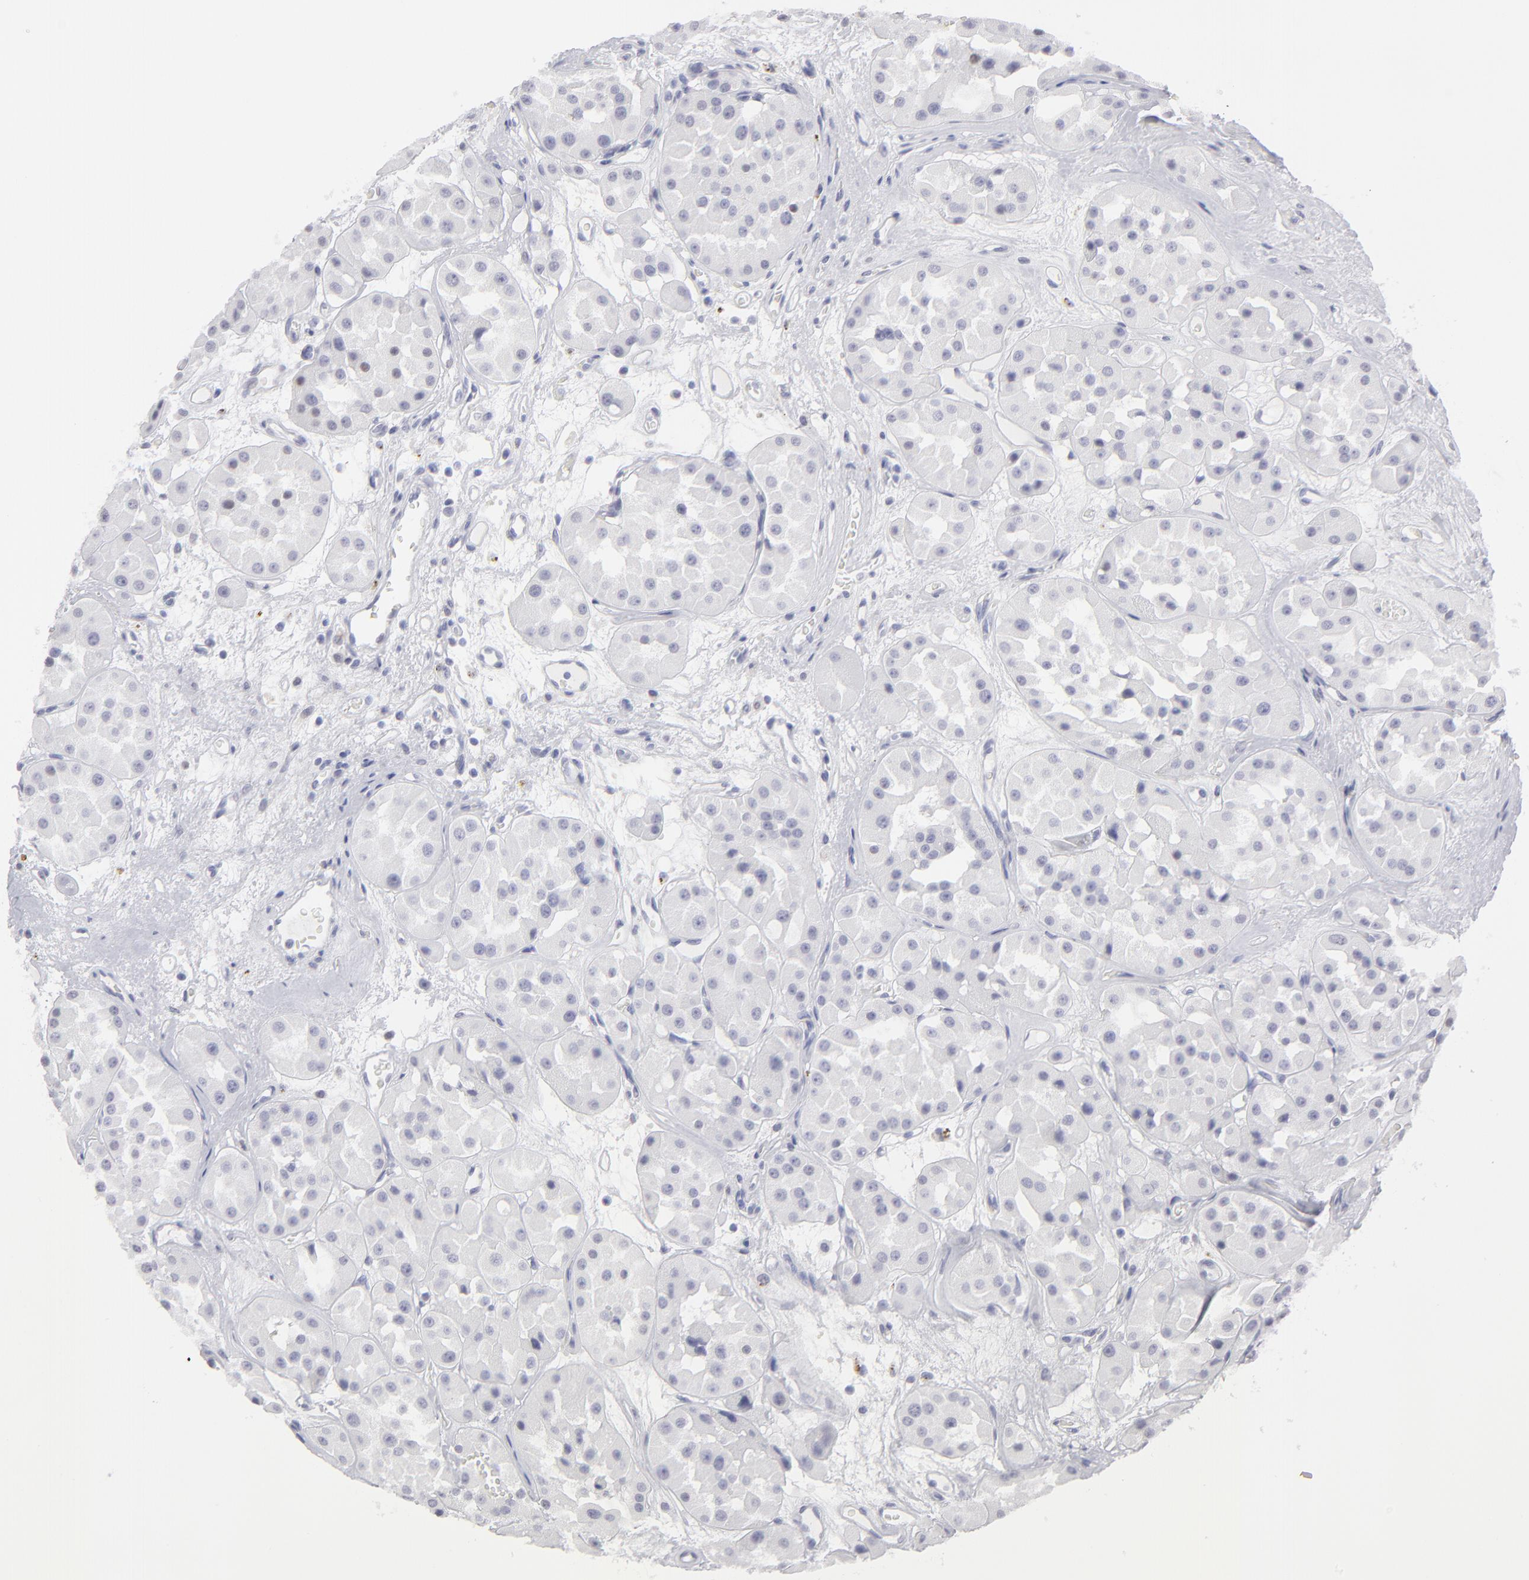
{"staining": {"intensity": "negative", "quantity": "none", "location": "none"}, "tissue": "renal cancer", "cell_type": "Tumor cells", "image_type": "cancer", "snomed": [{"axis": "morphology", "description": "Adenocarcinoma, uncertain malignant potential"}, {"axis": "topography", "description": "Kidney"}], "caption": "This is an immunohistochemistry (IHC) histopathology image of human renal cancer (adenocarcinoma,  uncertain malignant potential). There is no positivity in tumor cells.", "gene": "ALDOB", "patient": {"sex": "male", "age": 63}}